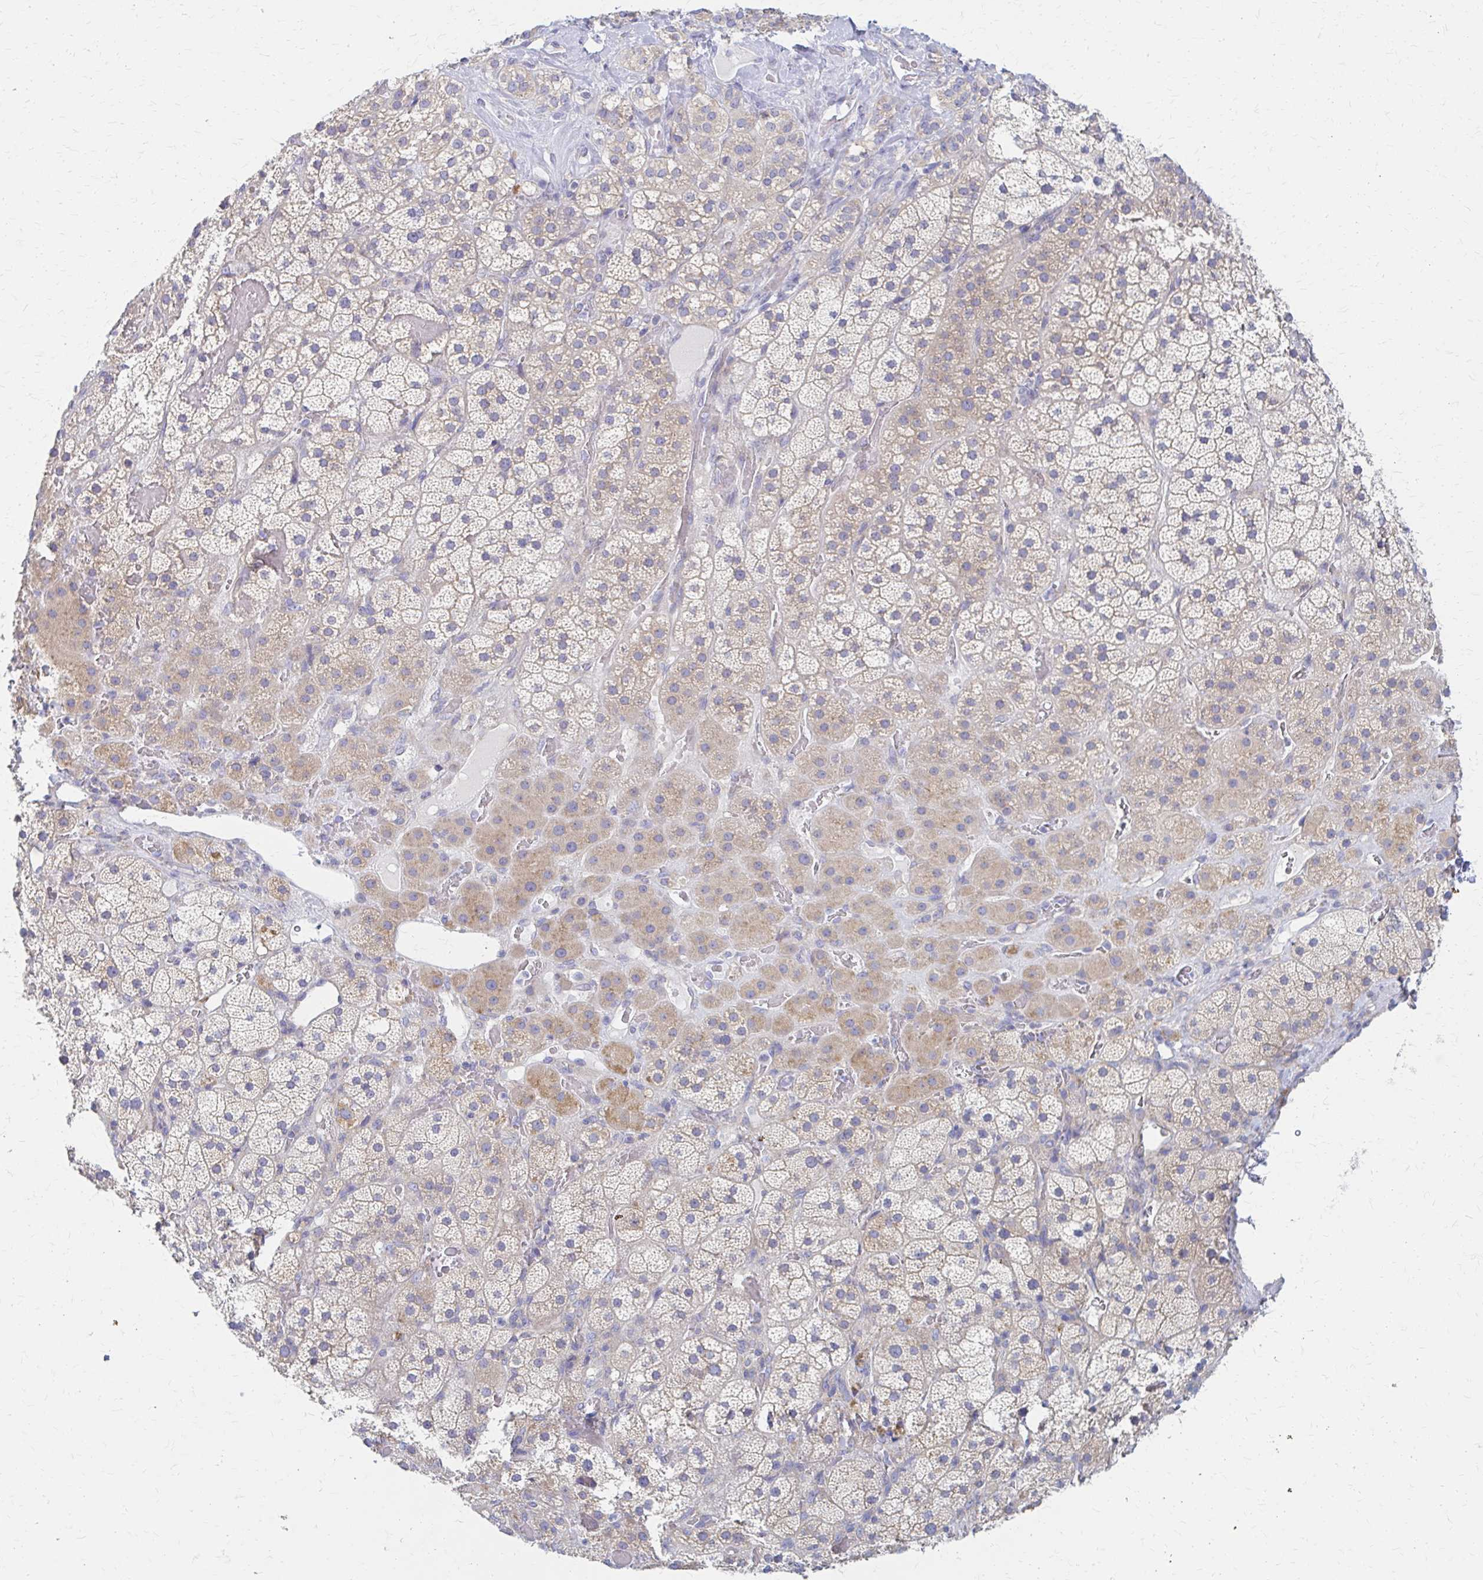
{"staining": {"intensity": "weak", "quantity": "25%-75%", "location": "cytoplasmic/membranous"}, "tissue": "adrenal gland", "cell_type": "Glandular cells", "image_type": "normal", "snomed": [{"axis": "morphology", "description": "Normal tissue, NOS"}, {"axis": "topography", "description": "Adrenal gland"}], "caption": "Protein staining exhibits weak cytoplasmic/membranous expression in approximately 25%-75% of glandular cells in normal adrenal gland. Ihc stains the protein of interest in brown and the nuclei are stained blue.", "gene": "RPL27A", "patient": {"sex": "male", "age": 57}}